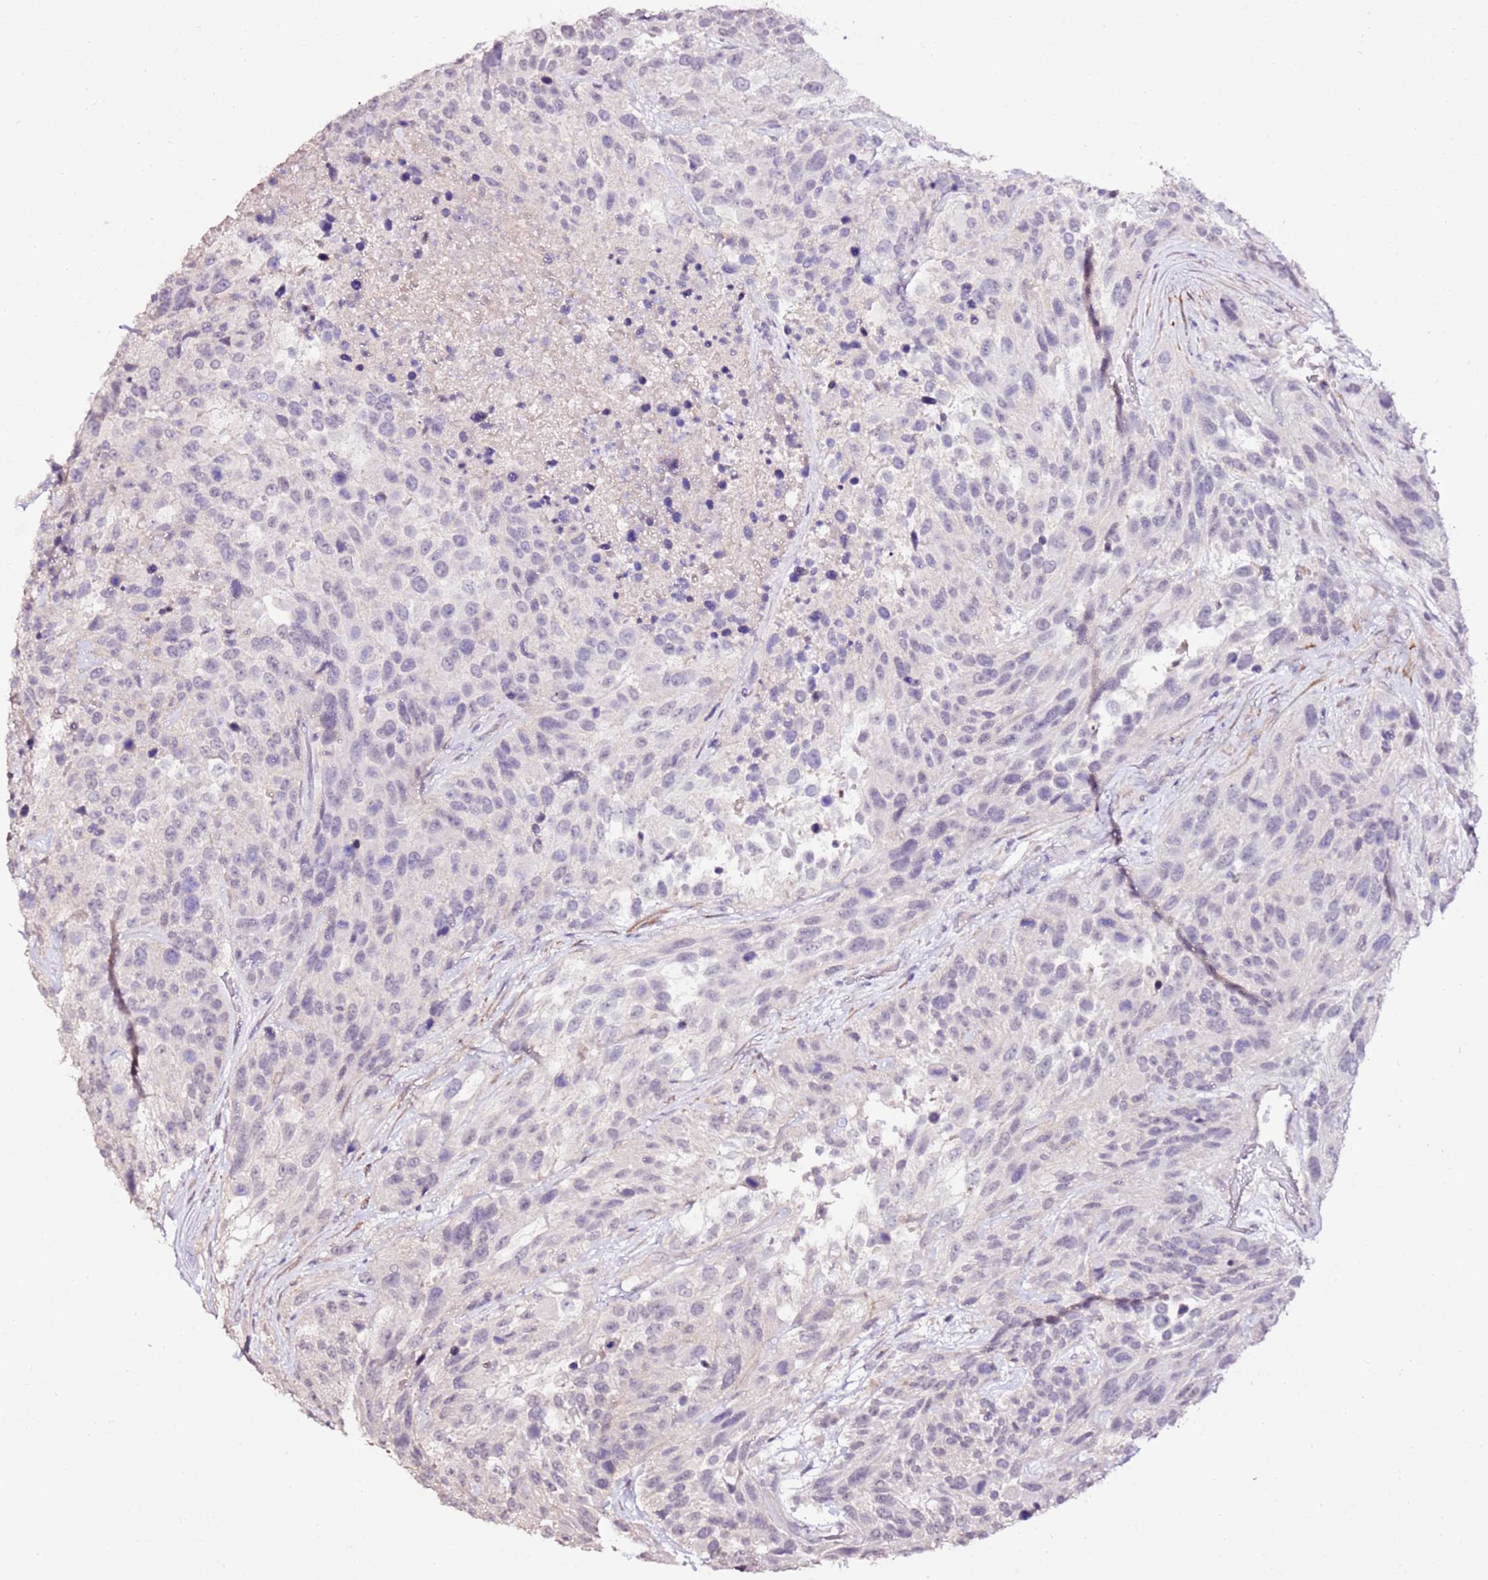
{"staining": {"intensity": "negative", "quantity": "none", "location": "none"}, "tissue": "urothelial cancer", "cell_type": "Tumor cells", "image_type": "cancer", "snomed": [{"axis": "morphology", "description": "Urothelial carcinoma, High grade"}, {"axis": "topography", "description": "Urinary bladder"}], "caption": "IHC photomicrograph of human urothelial cancer stained for a protein (brown), which demonstrates no positivity in tumor cells.", "gene": "ART5", "patient": {"sex": "female", "age": 70}}